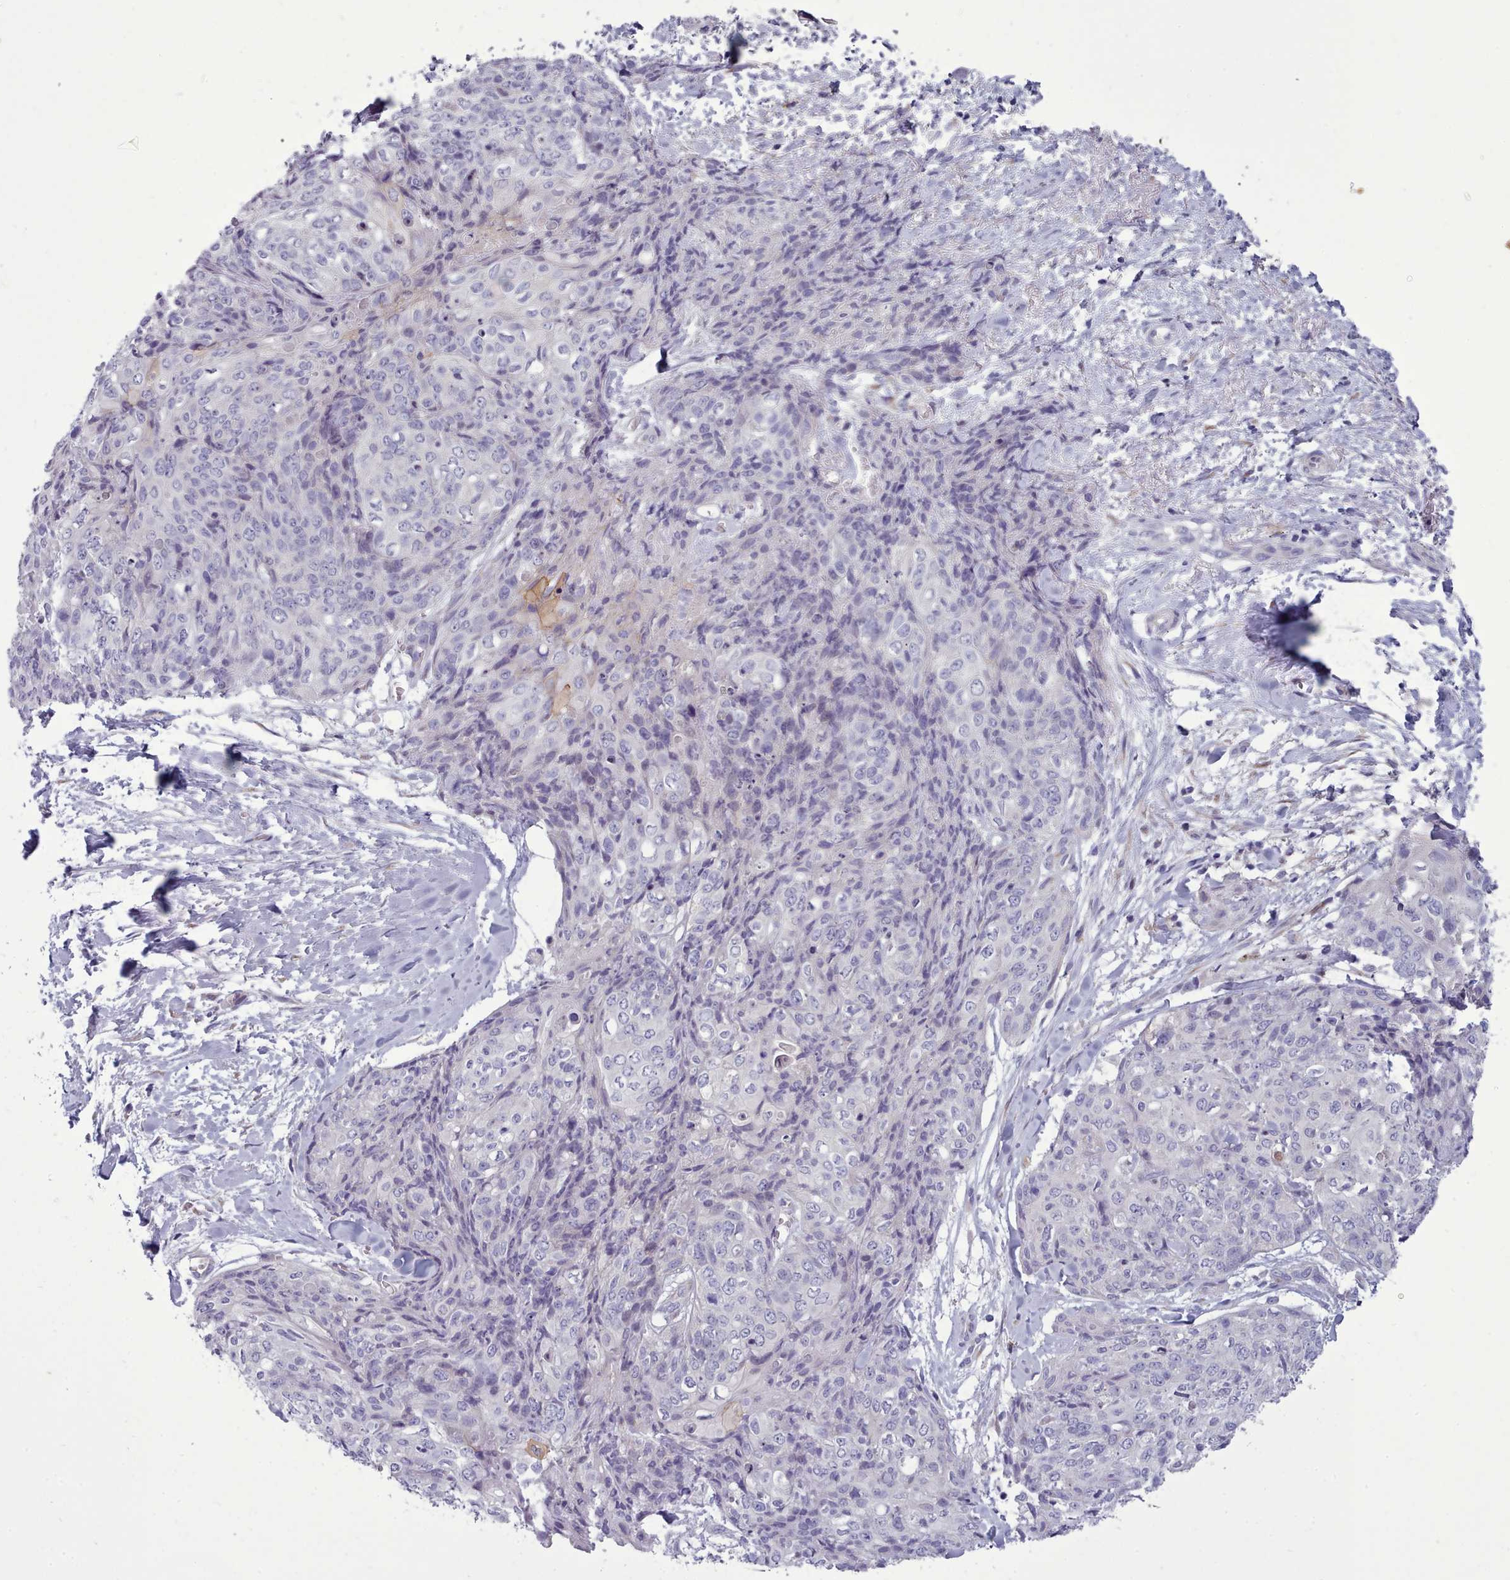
{"staining": {"intensity": "negative", "quantity": "none", "location": "none"}, "tissue": "skin cancer", "cell_type": "Tumor cells", "image_type": "cancer", "snomed": [{"axis": "morphology", "description": "Squamous cell carcinoma, NOS"}, {"axis": "topography", "description": "Skin"}, {"axis": "topography", "description": "Vulva"}], "caption": "Micrograph shows no protein expression in tumor cells of skin squamous cell carcinoma tissue.", "gene": "MYRFL", "patient": {"sex": "female", "age": 85}}